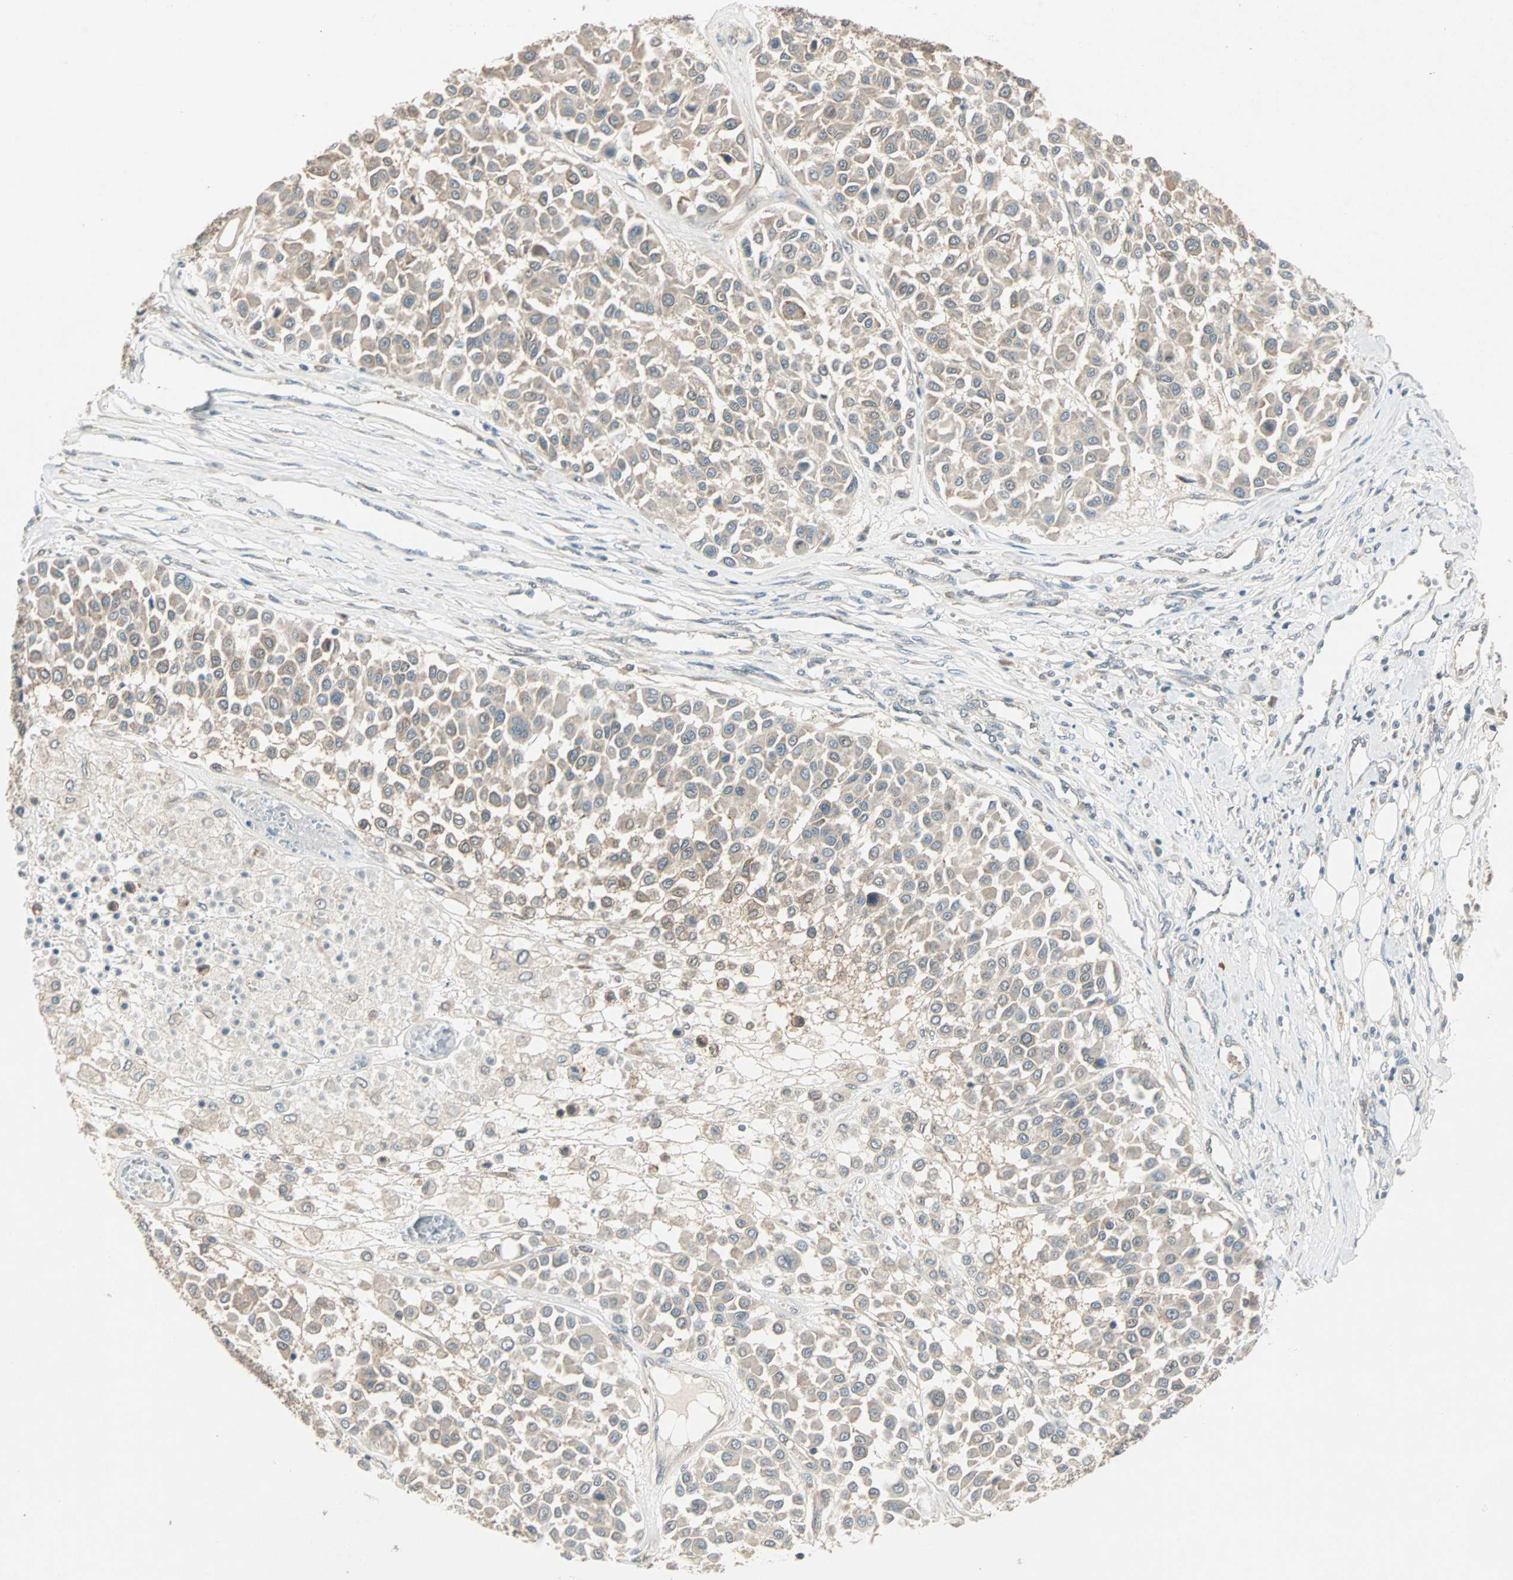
{"staining": {"intensity": "weak", "quantity": ">75%", "location": "cytoplasmic/membranous"}, "tissue": "melanoma", "cell_type": "Tumor cells", "image_type": "cancer", "snomed": [{"axis": "morphology", "description": "Malignant melanoma, Metastatic site"}, {"axis": "topography", "description": "Soft tissue"}], "caption": "A micrograph showing weak cytoplasmic/membranous expression in about >75% of tumor cells in melanoma, as visualized by brown immunohistochemical staining.", "gene": "TTF2", "patient": {"sex": "male", "age": 41}}